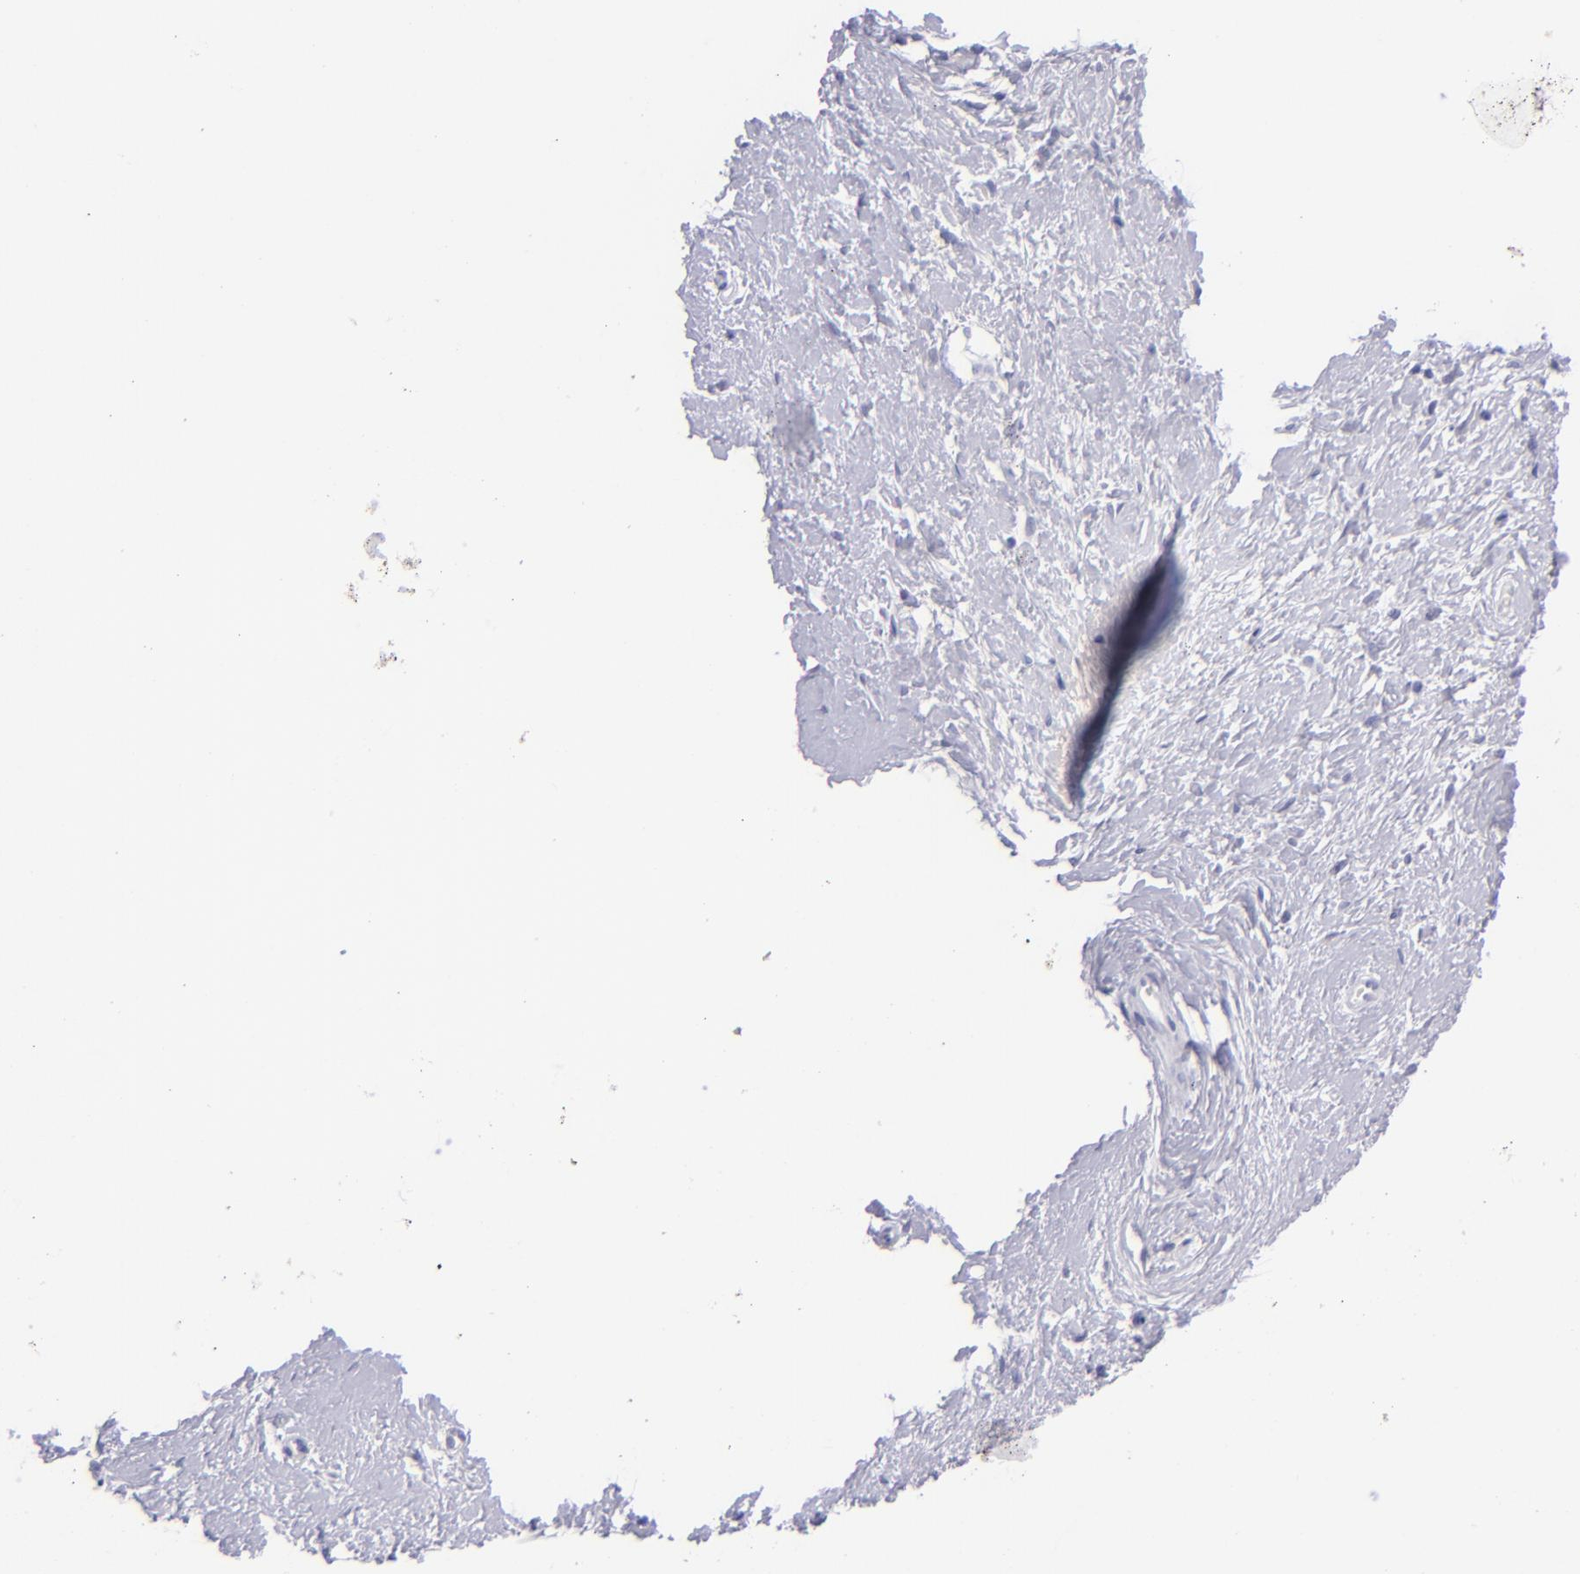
{"staining": {"intensity": "negative", "quantity": "none", "location": "none"}, "tissue": "cervix", "cell_type": "Glandular cells", "image_type": "normal", "snomed": [{"axis": "morphology", "description": "Normal tissue, NOS"}, {"axis": "topography", "description": "Cervix"}], "caption": "Cervix was stained to show a protein in brown. There is no significant expression in glandular cells. Brightfield microscopy of immunohistochemistry stained with DAB (brown) and hematoxylin (blue), captured at high magnification.", "gene": "SLC1A3", "patient": {"sex": "female", "age": 40}}